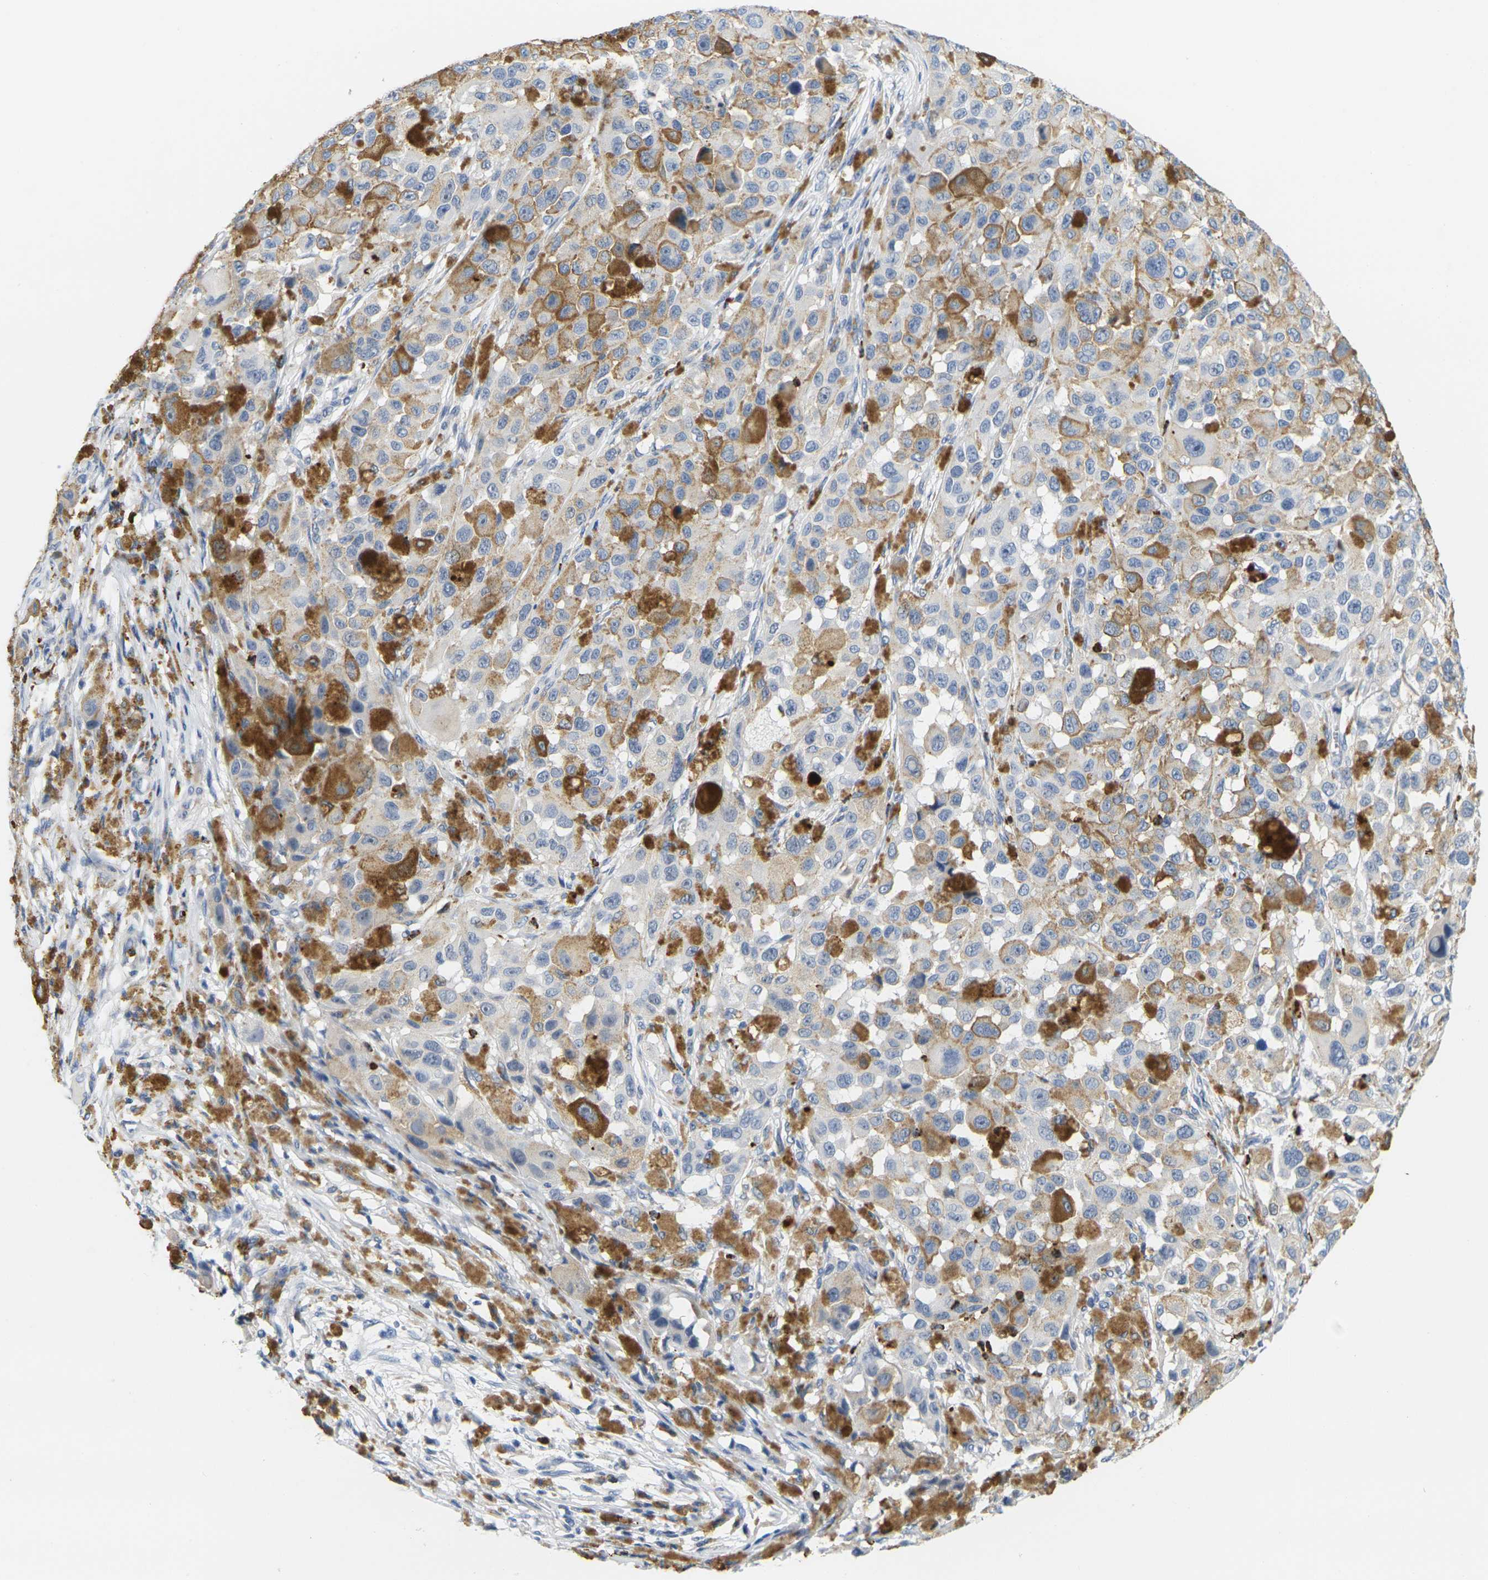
{"staining": {"intensity": "negative", "quantity": "none", "location": "none"}, "tissue": "melanoma", "cell_type": "Tumor cells", "image_type": "cancer", "snomed": [{"axis": "morphology", "description": "Malignant melanoma, NOS"}, {"axis": "topography", "description": "Skin"}], "caption": "Immunohistochemical staining of human malignant melanoma reveals no significant staining in tumor cells.", "gene": "KLK5", "patient": {"sex": "female", "age": 46}}